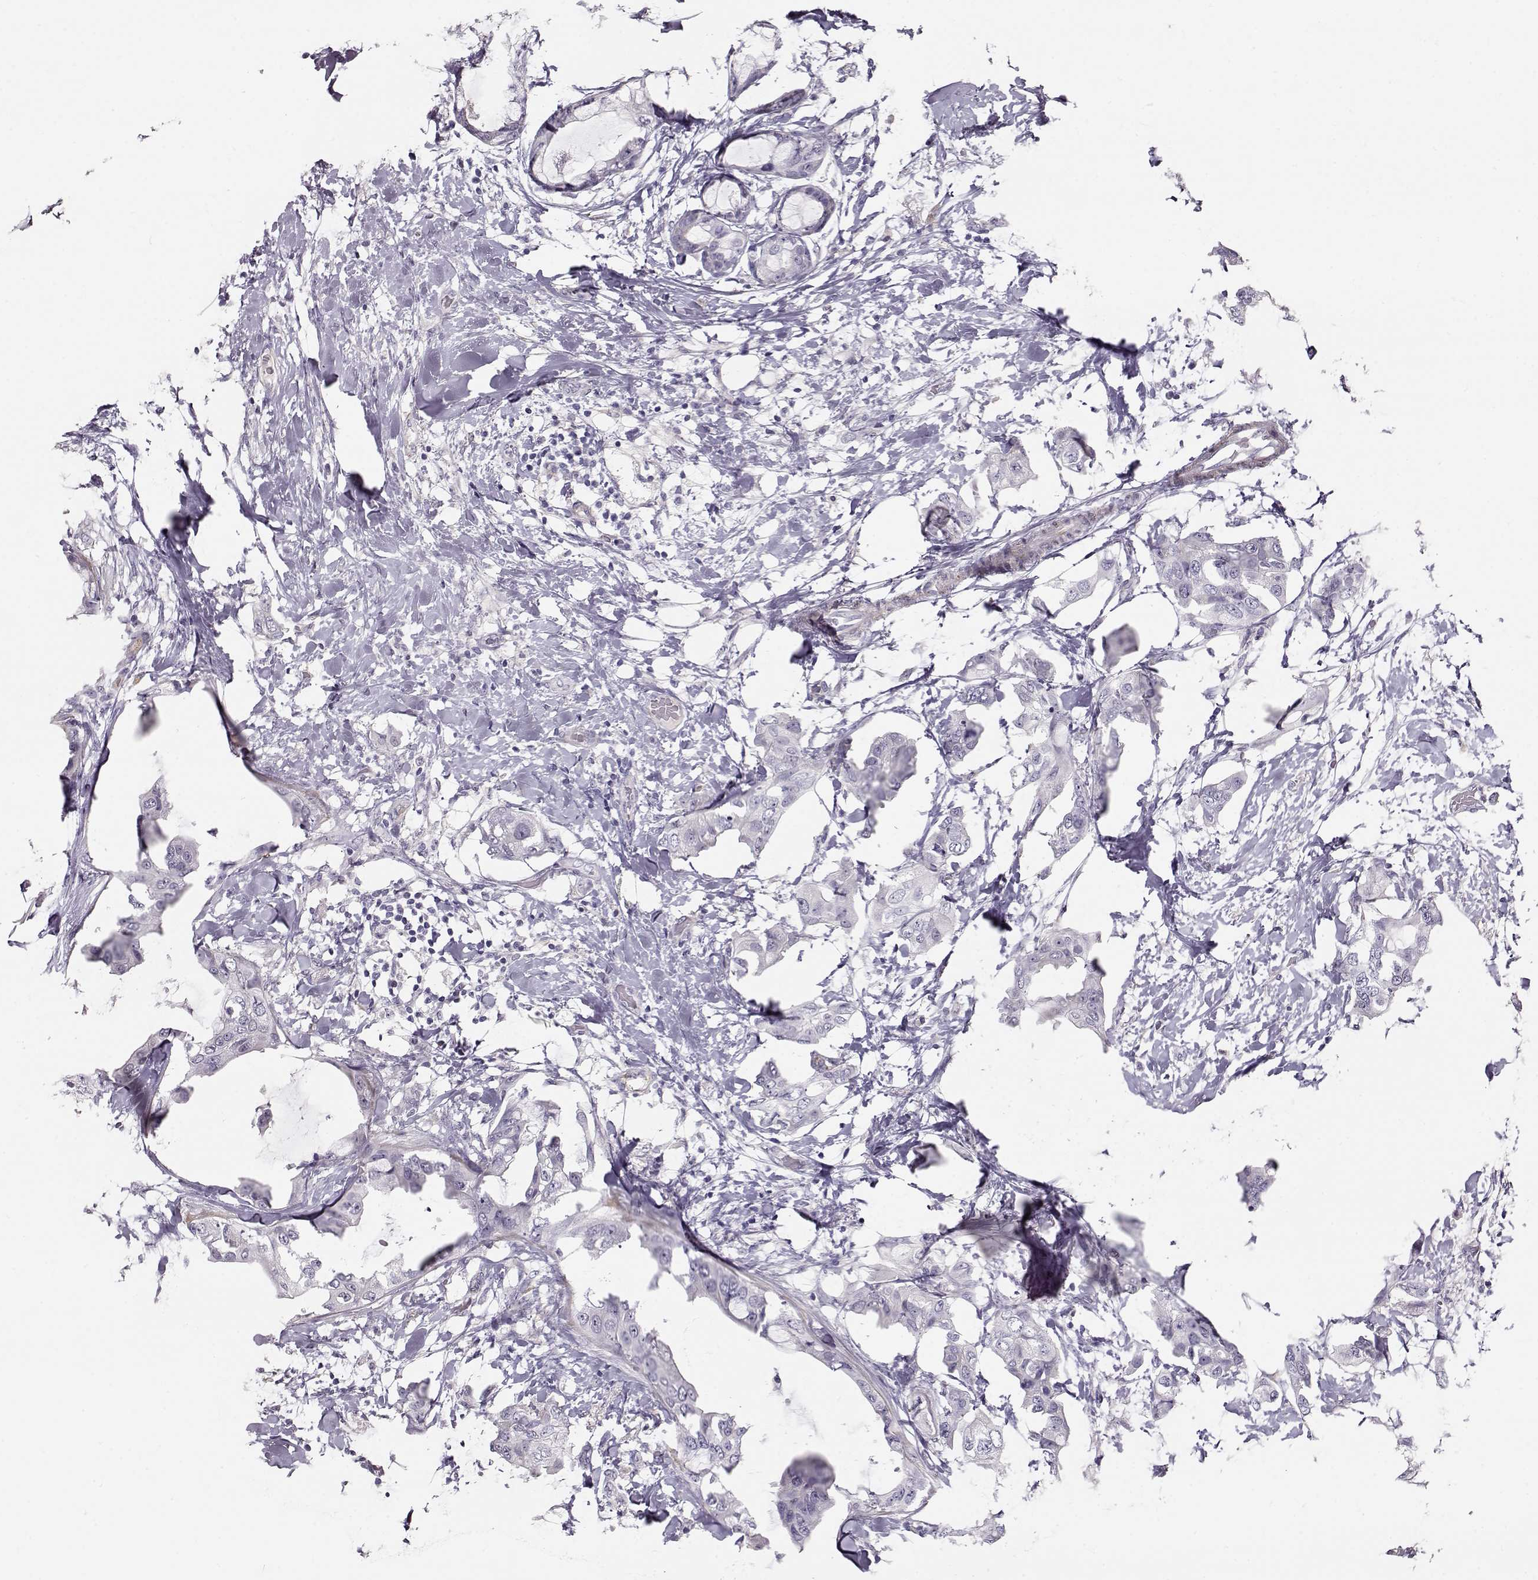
{"staining": {"intensity": "negative", "quantity": "none", "location": "none"}, "tissue": "breast cancer", "cell_type": "Tumor cells", "image_type": "cancer", "snomed": [{"axis": "morphology", "description": "Normal tissue, NOS"}, {"axis": "morphology", "description": "Duct carcinoma"}, {"axis": "topography", "description": "Breast"}], "caption": "Tumor cells are negative for protein expression in human intraductal carcinoma (breast).", "gene": "RBM44", "patient": {"sex": "female", "age": 40}}